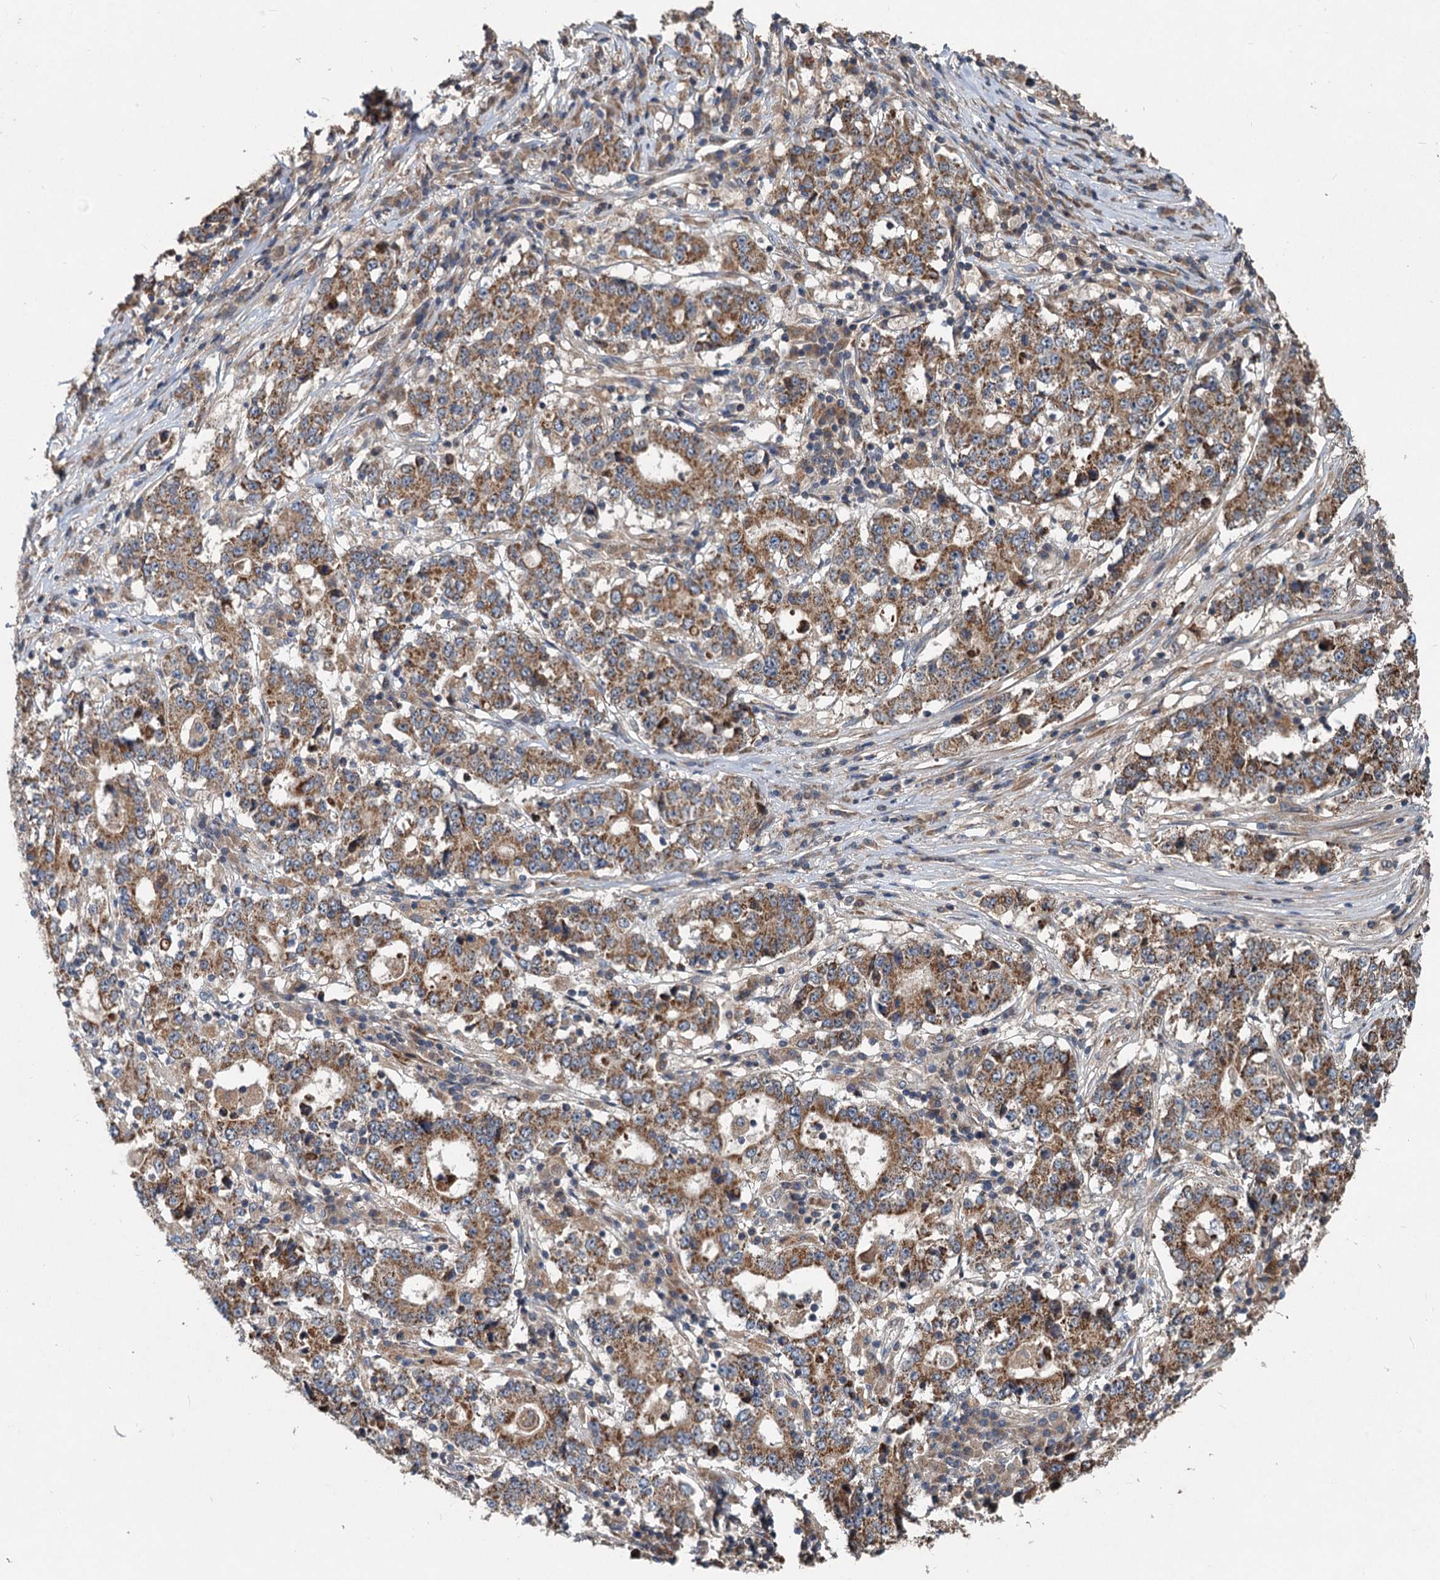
{"staining": {"intensity": "moderate", "quantity": ">75%", "location": "cytoplasmic/membranous"}, "tissue": "stomach cancer", "cell_type": "Tumor cells", "image_type": "cancer", "snomed": [{"axis": "morphology", "description": "Adenocarcinoma, NOS"}, {"axis": "topography", "description": "Stomach"}], "caption": "Protein staining displays moderate cytoplasmic/membranous positivity in about >75% of tumor cells in stomach cancer (adenocarcinoma). Using DAB (3,3'-diaminobenzidine) (brown) and hematoxylin (blue) stains, captured at high magnification using brightfield microscopy.", "gene": "OTUB1", "patient": {"sex": "male", "age": 59}}